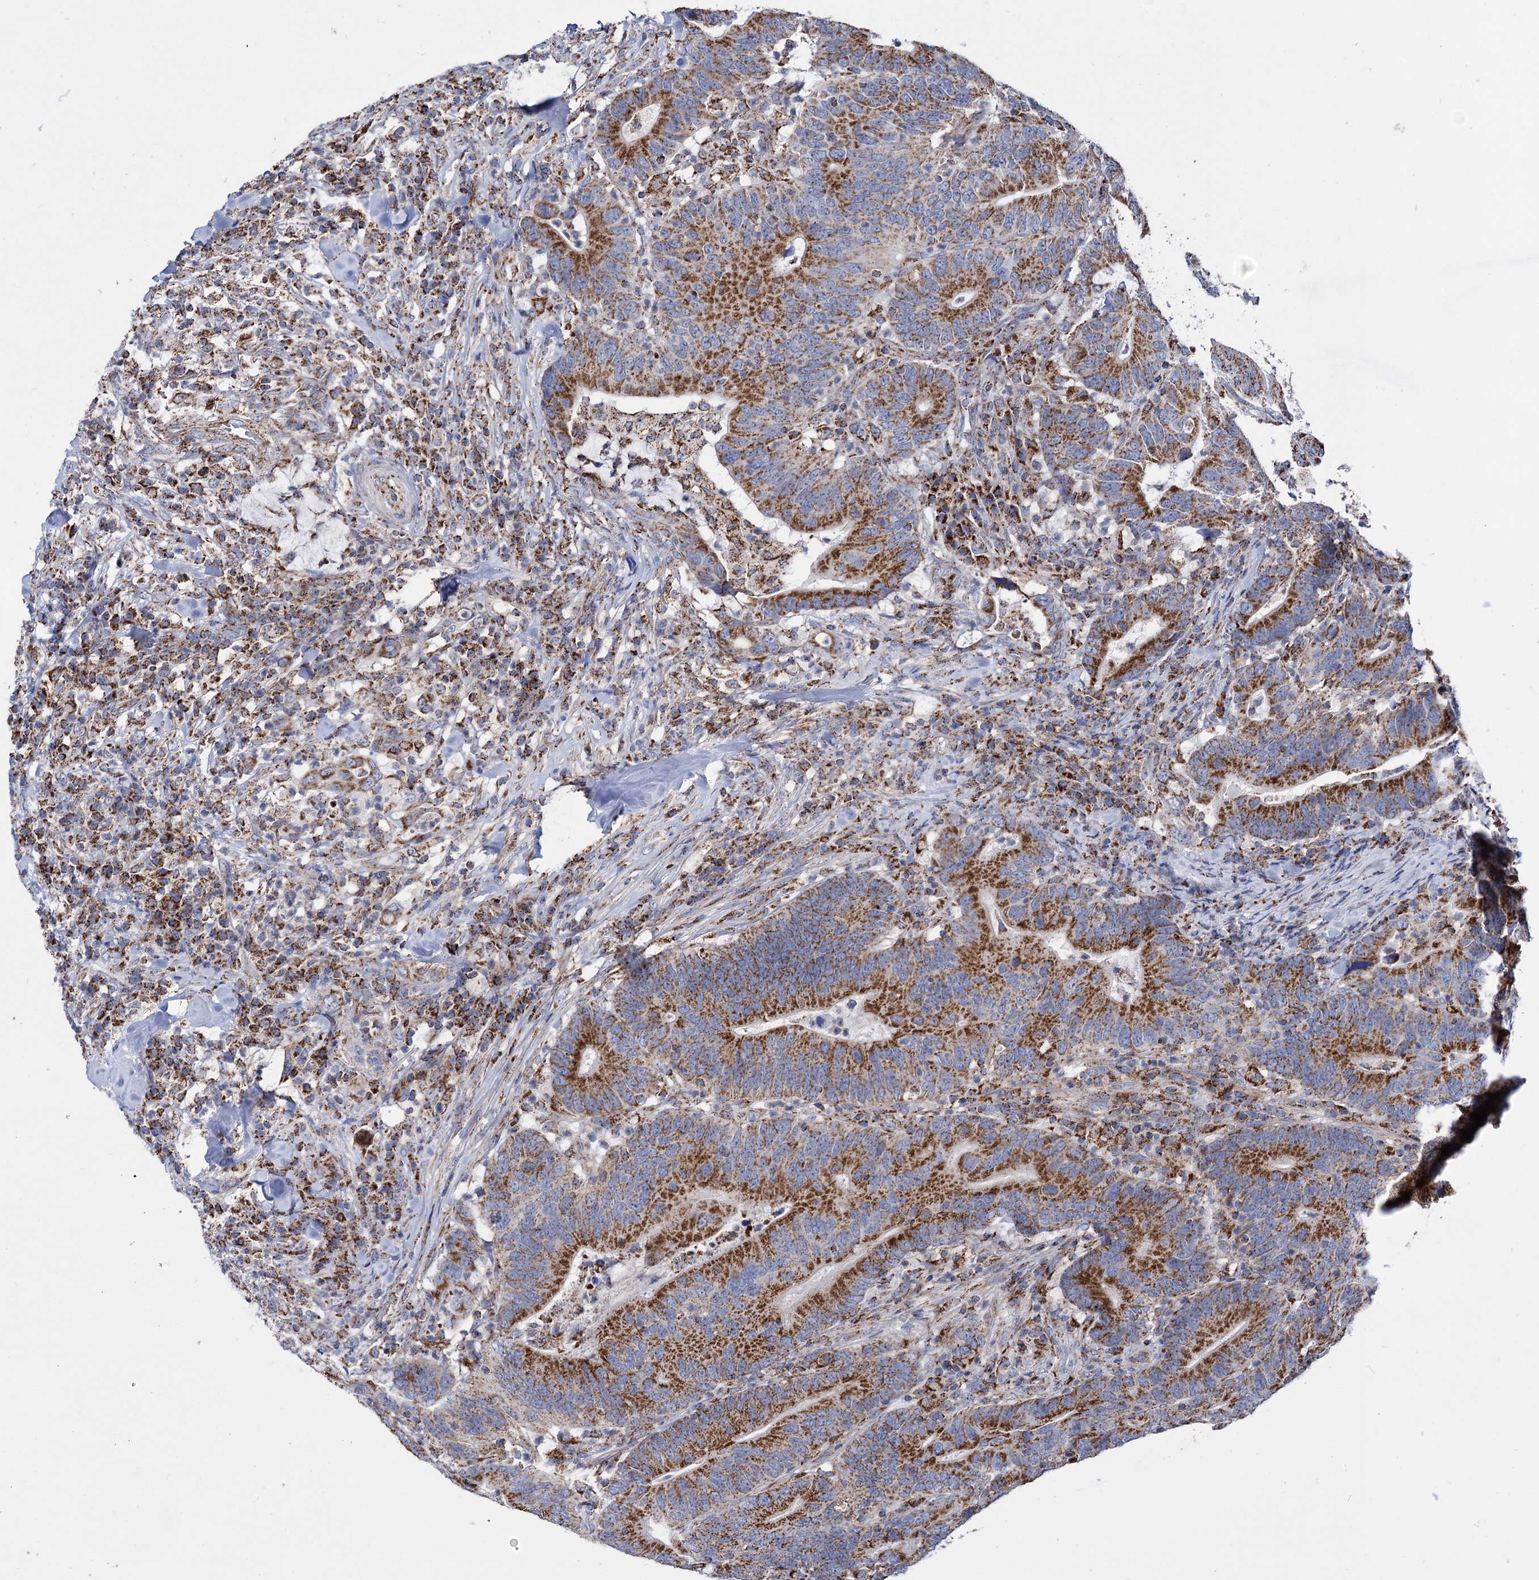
{"staining": {"intensity": "strong", "quantity": ">75%", "location": "cytoplasmic/membranous"}, "tissue": "colorectal cancer", "cell_type": "Tumor cells", "image_type": "cancer", "snomed": [{"axis": "morphology", "description": "Adenocarcinoma, NOS"}, {"axis": "topography", "description": "Colon"}], "caption": "Human adenocarcinoma (colorectal) stained with a protein marker demonstrates strong staining in tumor cells.", "gene": "ABHD10", "patient": {"sex": "female", "age": 66}}